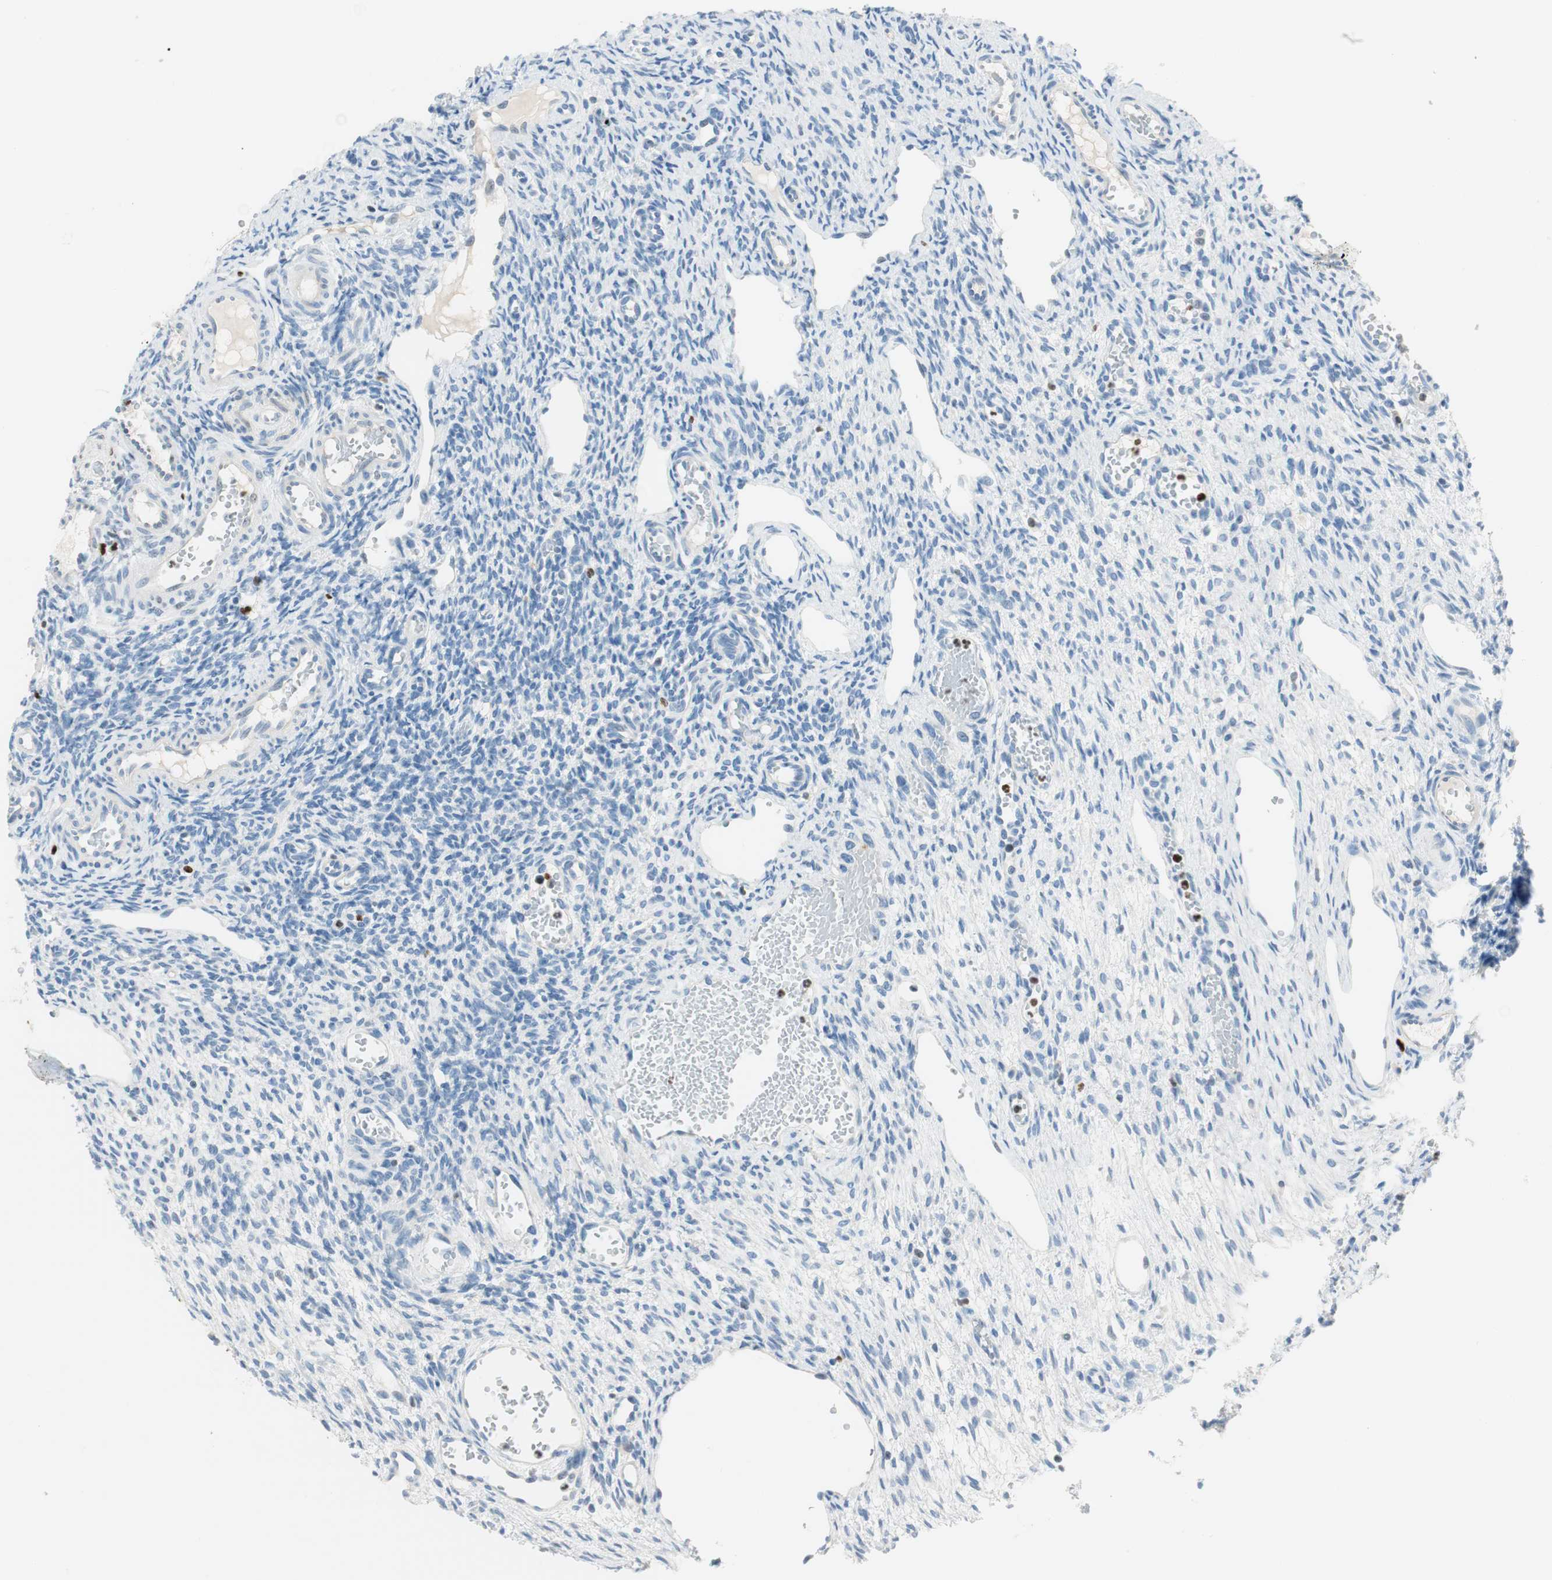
{"staining": {"intensity": "negative", "quantity": "none", "location": "none"}, "tissue": "ovary", "cell_type": "Ovarian stroma cells", "image_type": "normal", "snomed": [{"axis": "morphology", "description": "Normal tissue, NOS"}, {"axis": "topography", "description": "Ovary"}], "caption": "A high-resolution photomicrograph shows immunohistochemistry staining of unremarkable ovary, which displays no significant expression in ovarian stroma cells.", "gene": "EZH2", "patient": {"sex": "female", "age": 33}}